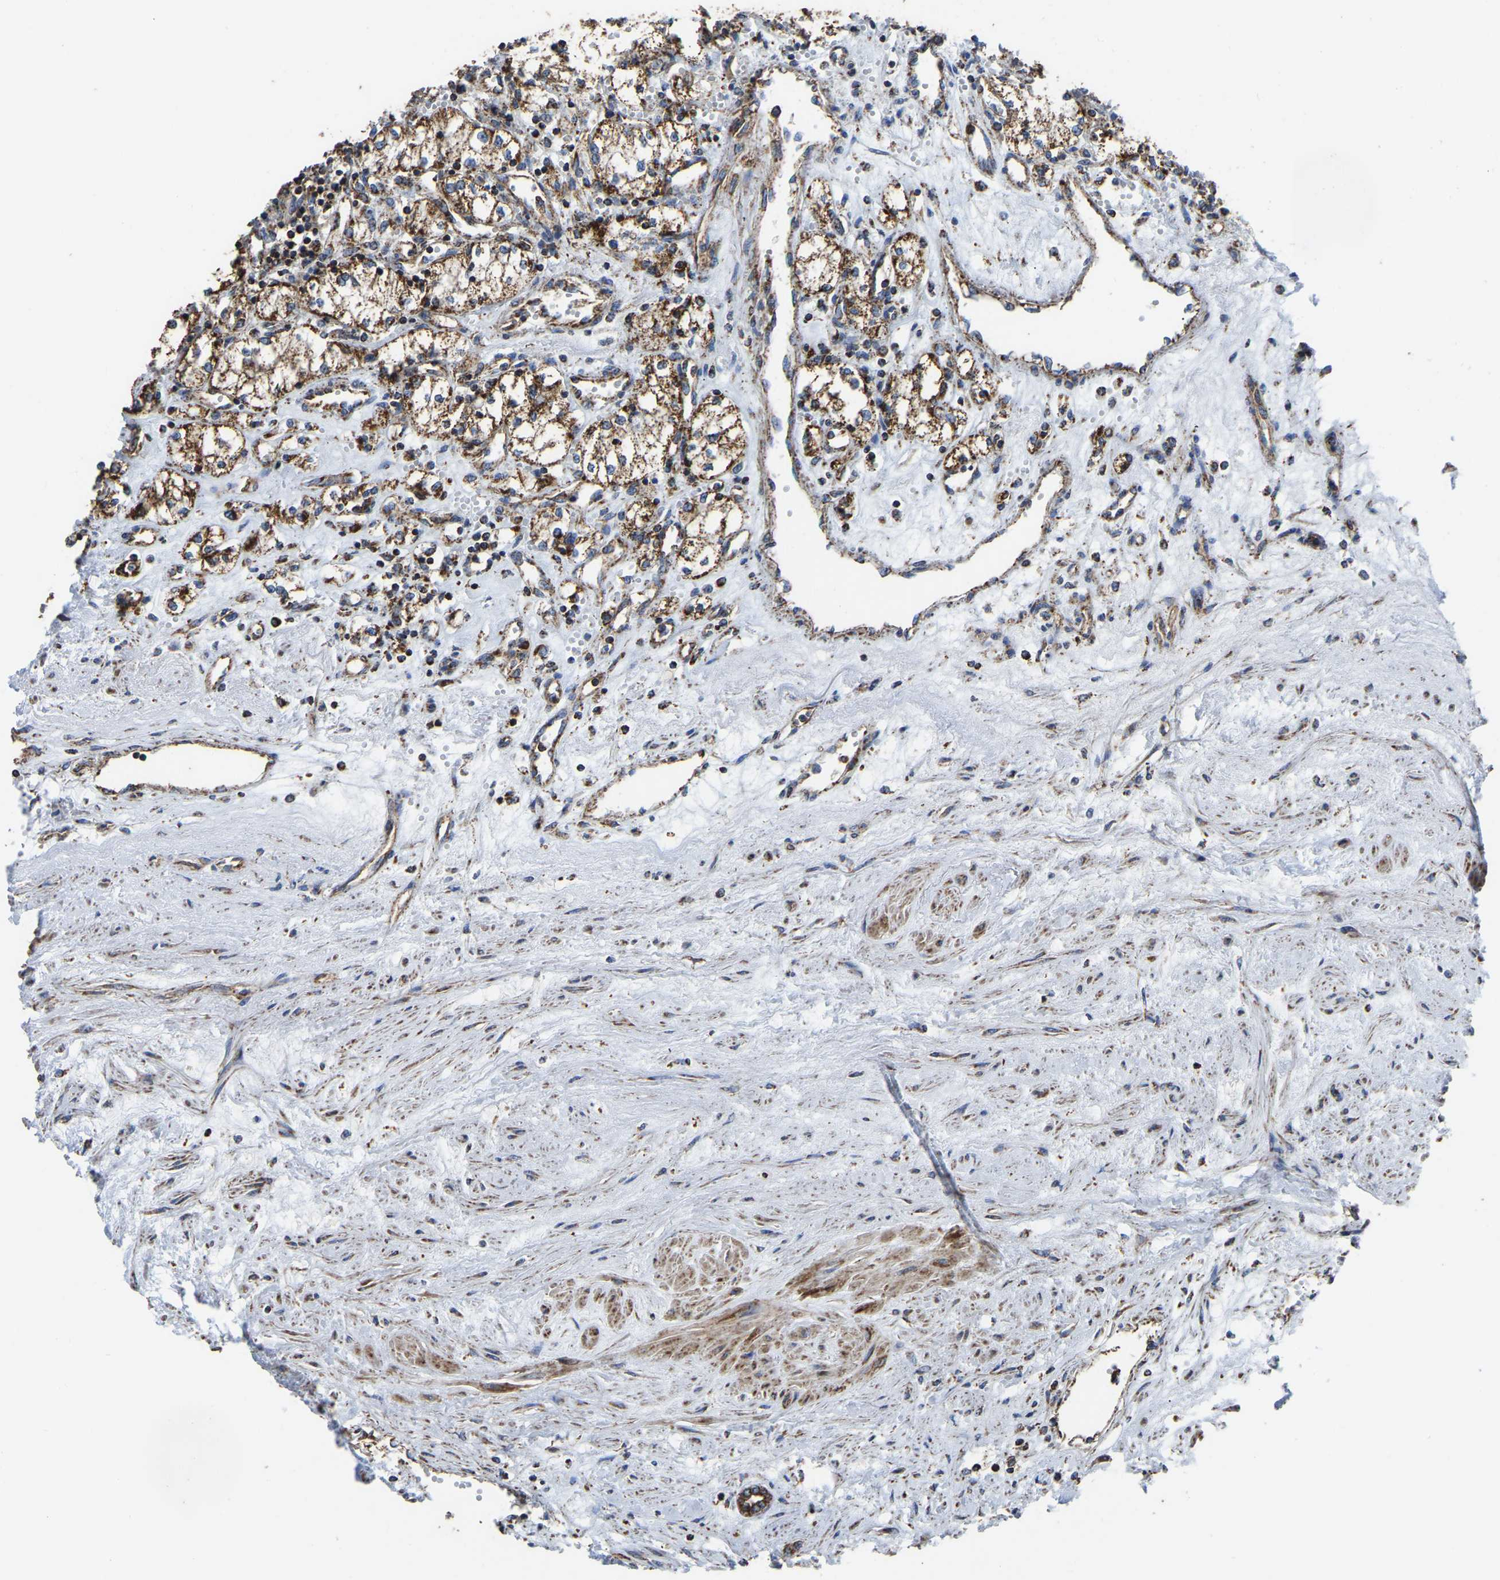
{"staining": {"intensity": "strong", "quantity": ">75%", "location": "cytoplasmic/membranous"}, "tissue": "renal cancer", "cell_type": "Tumor cells", "image_type": "cancer", "snomed": [{"axis": "morphology", "description": "Adenocarcinoma, NOS"}, {"axis": "topography", "description": "Kidney"}], "caption": "IHC (DAB (3,3'-diaminobenzidine)) staining of human renal cancer (adenocarcinoma) exhibits strong cytoplasmic/membranous protein positivity in about >75% of tumor cells.", "gene": "ETFA", "patient": {"sex": "male", "age": 59}}